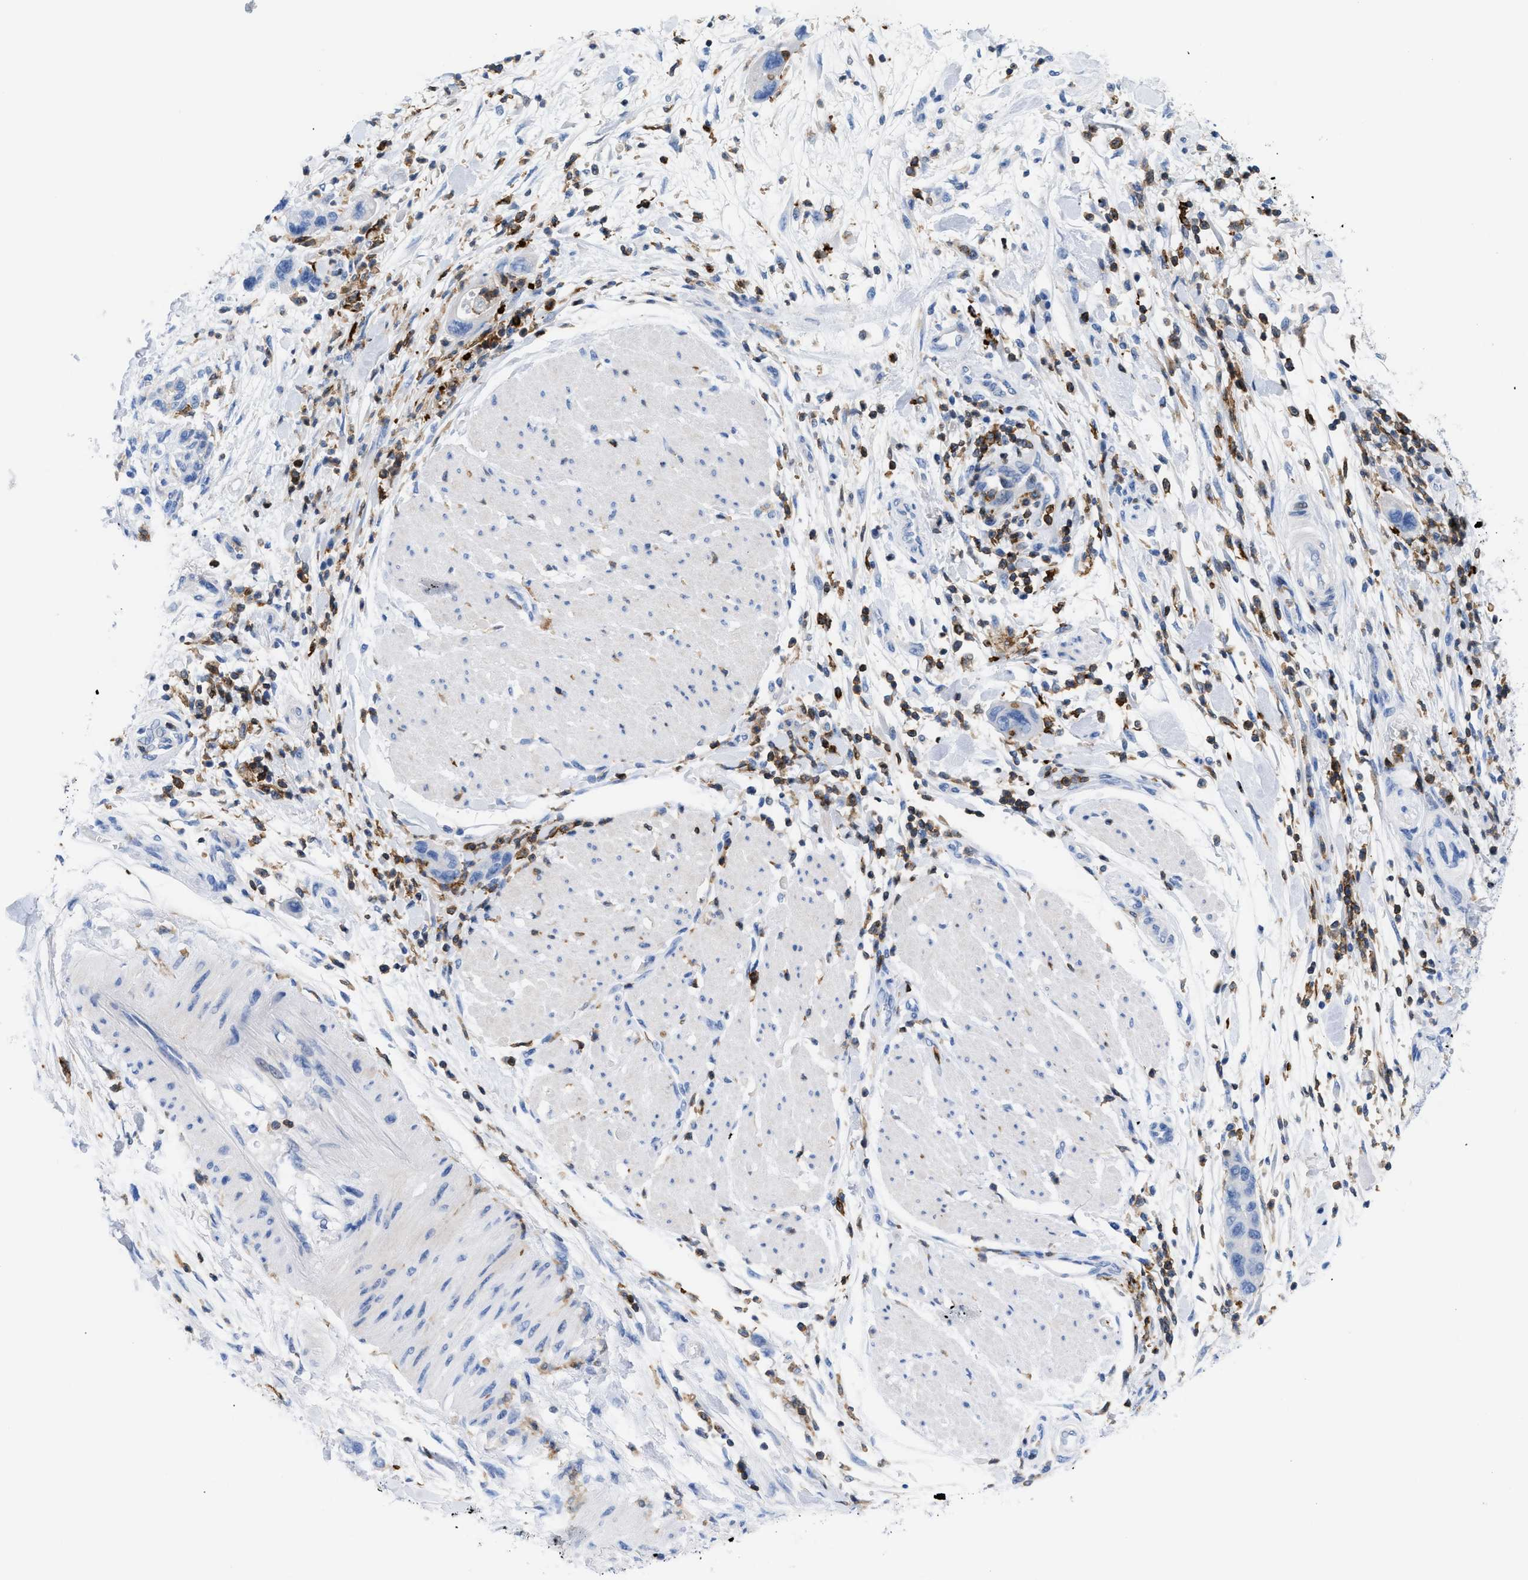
{"staining": {"intensity": "negative", "quantity": "none", "location": "none"}, "tissue": "pancreatic cancer", "cell_type": "Tumor cells", "image_type": "cancer", "snomed": [{"axis": "morphology", "description": "Normal tissue, NOS"}, {"axis": "morphology", "description": "Adenocarcinoma, NOS"}, {"axis": "topography", "description": "Pancreas"}], "caption": "High magnification brightfield microscopy of adenocarcinoma (pancreatic) stained with DAB (3,3'-diaminobenzidine) (brown) and counterstained with hematoxylin (blue): tumor cells show no significant expression. (Stains: DAB immunohistochemistry (IHC) with hematoxylin counter stain, Microscopy: brightfield microscopy at high magnification).", "gene": "LCP1", "patient": {"sex": "female", "age": 71}}